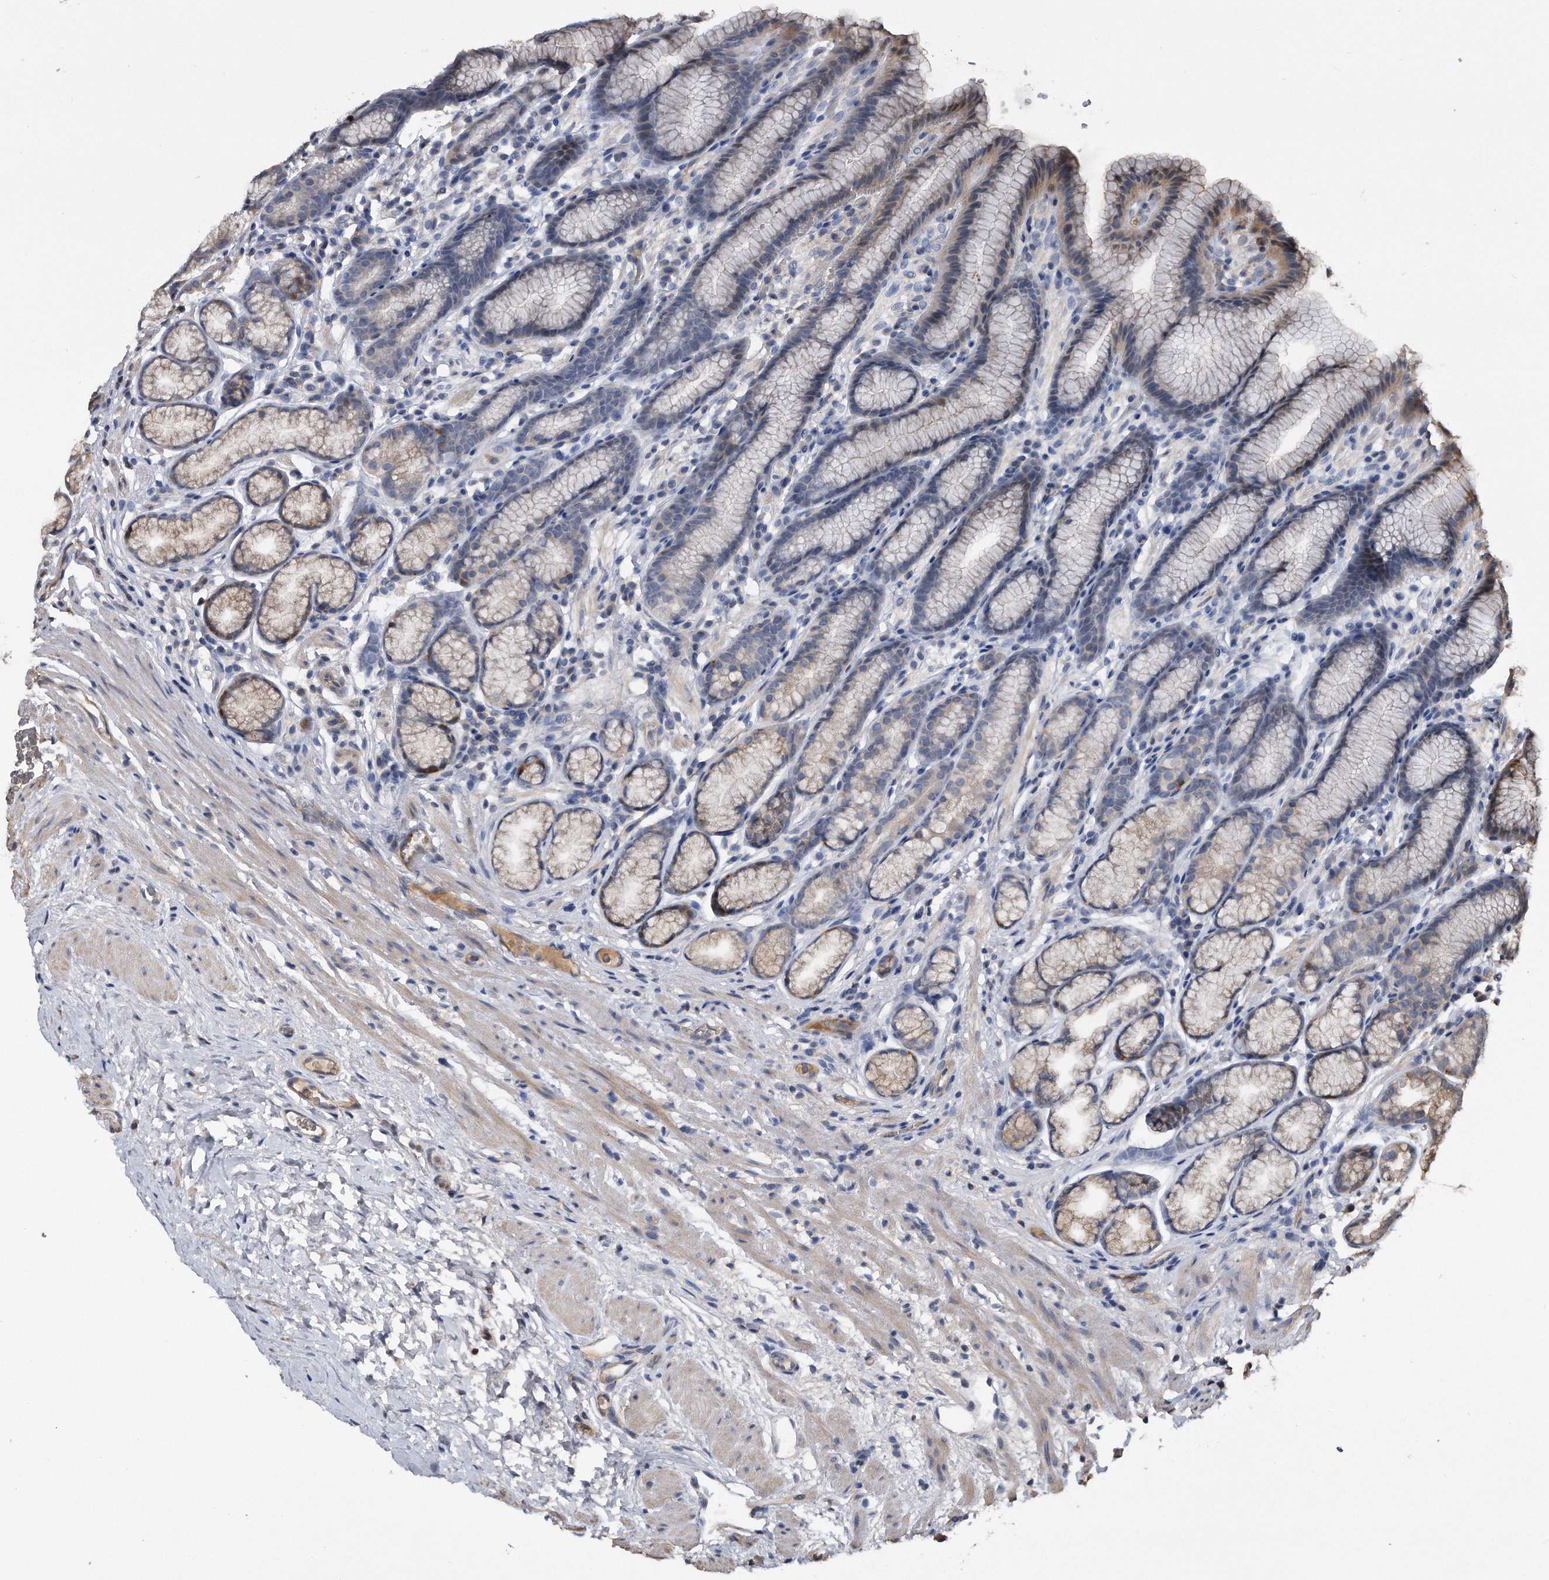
{"staining": {"intensity": "weak", "quantity": "<25%", "location": "cytoplasmic/membranous"}, "tissue": "stomach", "cell_type": "Glandular cells", "image_type": "normal", "snomed": [{"axis": "morphology", "description": "Normal tissue, NOS"}, {"axis": "topography", "description": "Stomach"}], "caption": "Immunohistochemistry (IHC) photomicrograph of benign human stomach stained for a protein (brown), which displays no staining in glandular cells. (DAB immunohistochemistry visualized using brightfield microscopy, high magnification).", "gene": "KCND3", "patient": {"sex": "male", "age": 42}}